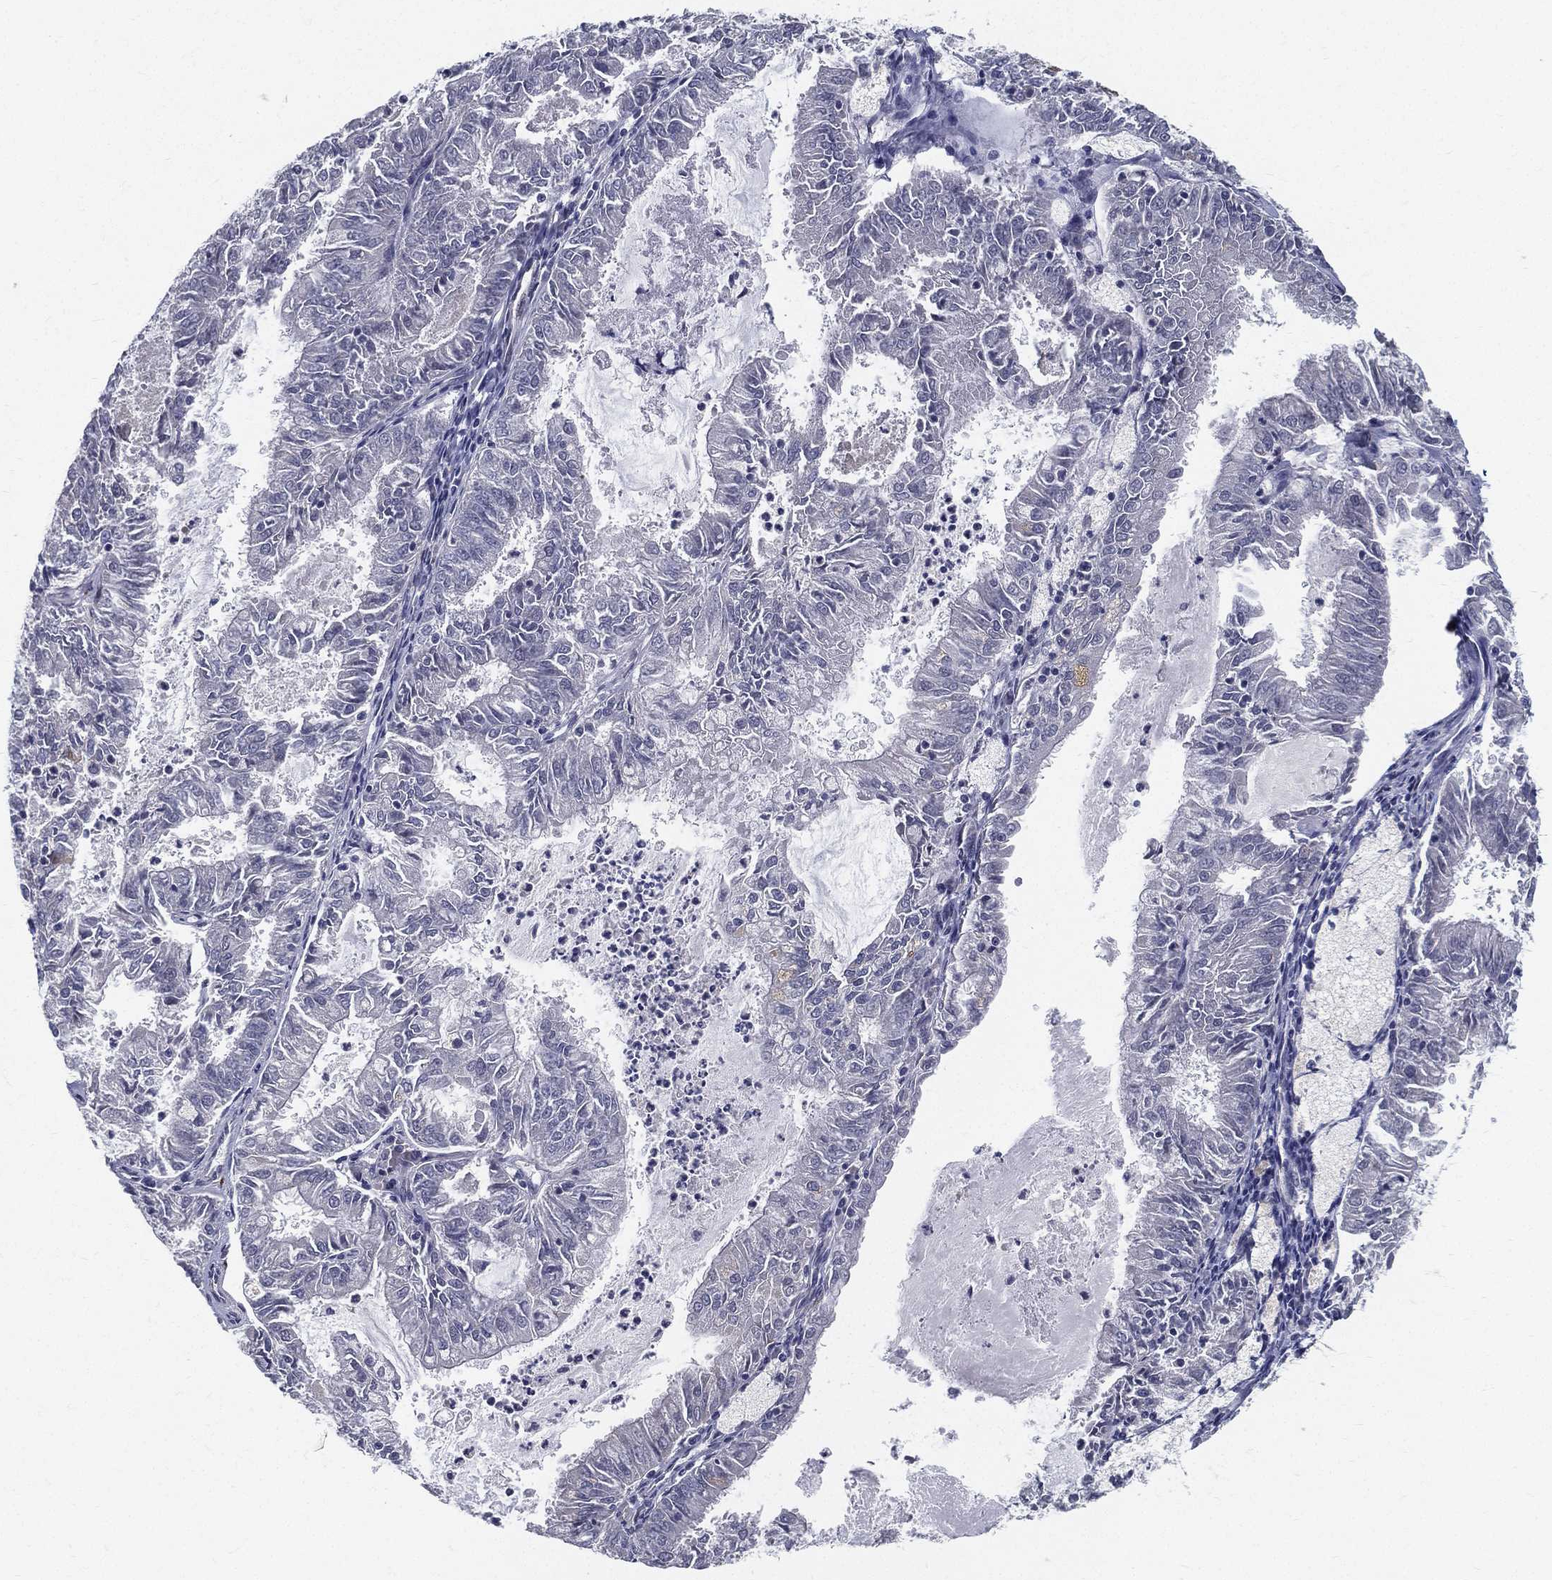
{"staining": {"intensity": "negative", "quantity": "none", "location": "none"}, "tissue": "endometrial cancer", "cell_type": "Tumor cells", "image_type": "cancer", "snomed": [{"axis": "morphology", "description": "Adenocarcinoma, NOS"}, {"axis": "topography", "description": "Endometrium"}], "caption": "IHC of human endometrial cancer (adenocarcinoma) reveals no positivity in tumor cells.", "gene": "LRRC56", "patient": {"sex": "female", "age": 57}}